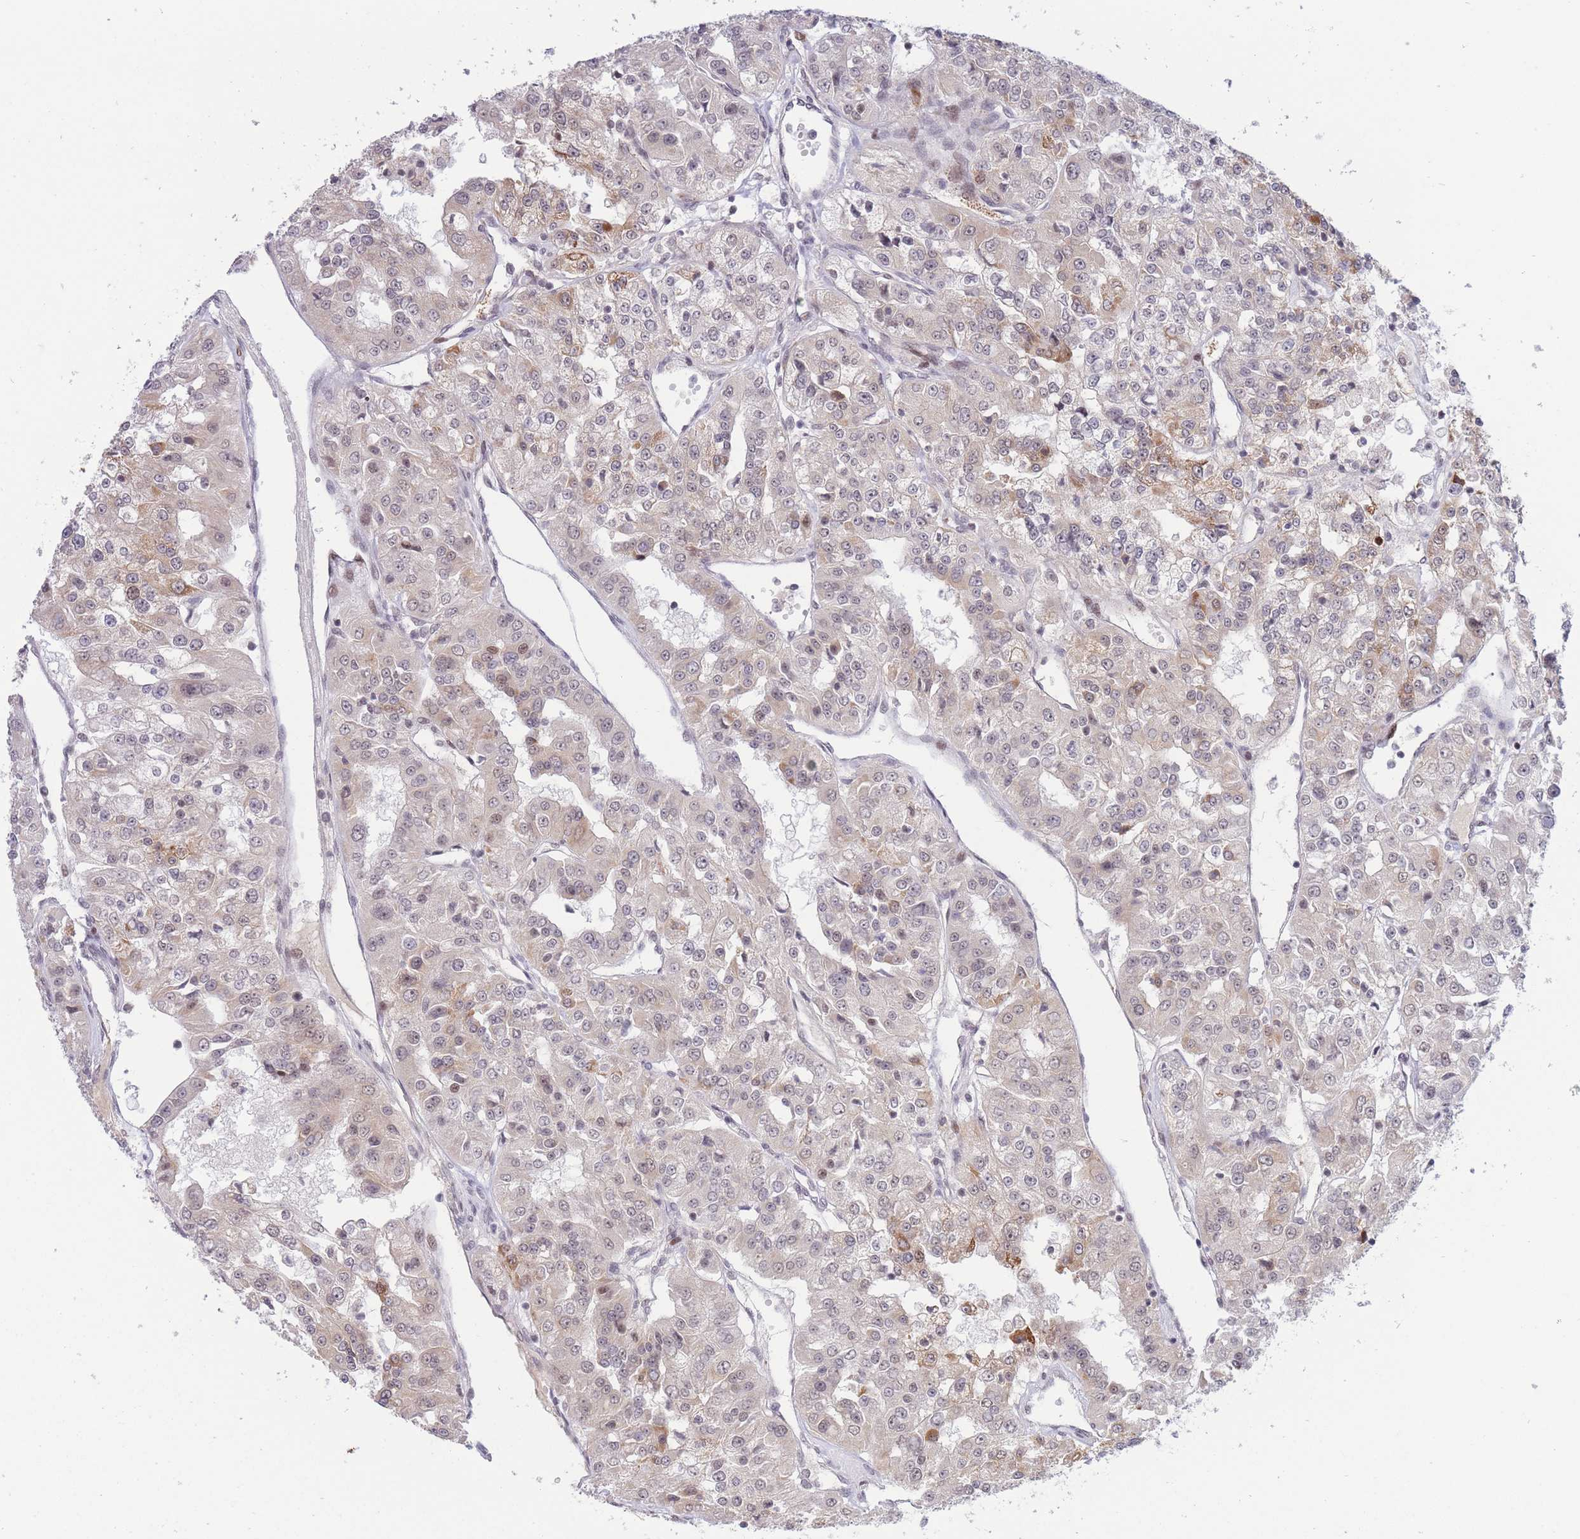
{"staining": {"intensity": "moderate", "quantity": "<25%", "location": "cytoplasmic/membranous,nuclear"}, "tissue": "renal cancer", "cell_type": "Tumor cells", "image_type": "cancer", "snomed": [{"axis": "morphology", "description": "Adenocarcinoma, NOS"}, {"axis": "topography", "description": "Kidney"}], "caption": "Renal cancer (adenocarcinoma) tissue shows moderate cytoplasmic/membranous and nuclear positivity in approximately <25% of tumor cells, visualized by immunohistochemistry.", "gene": "TARBP2", "patient": {"sex": "female", "age": 63}}